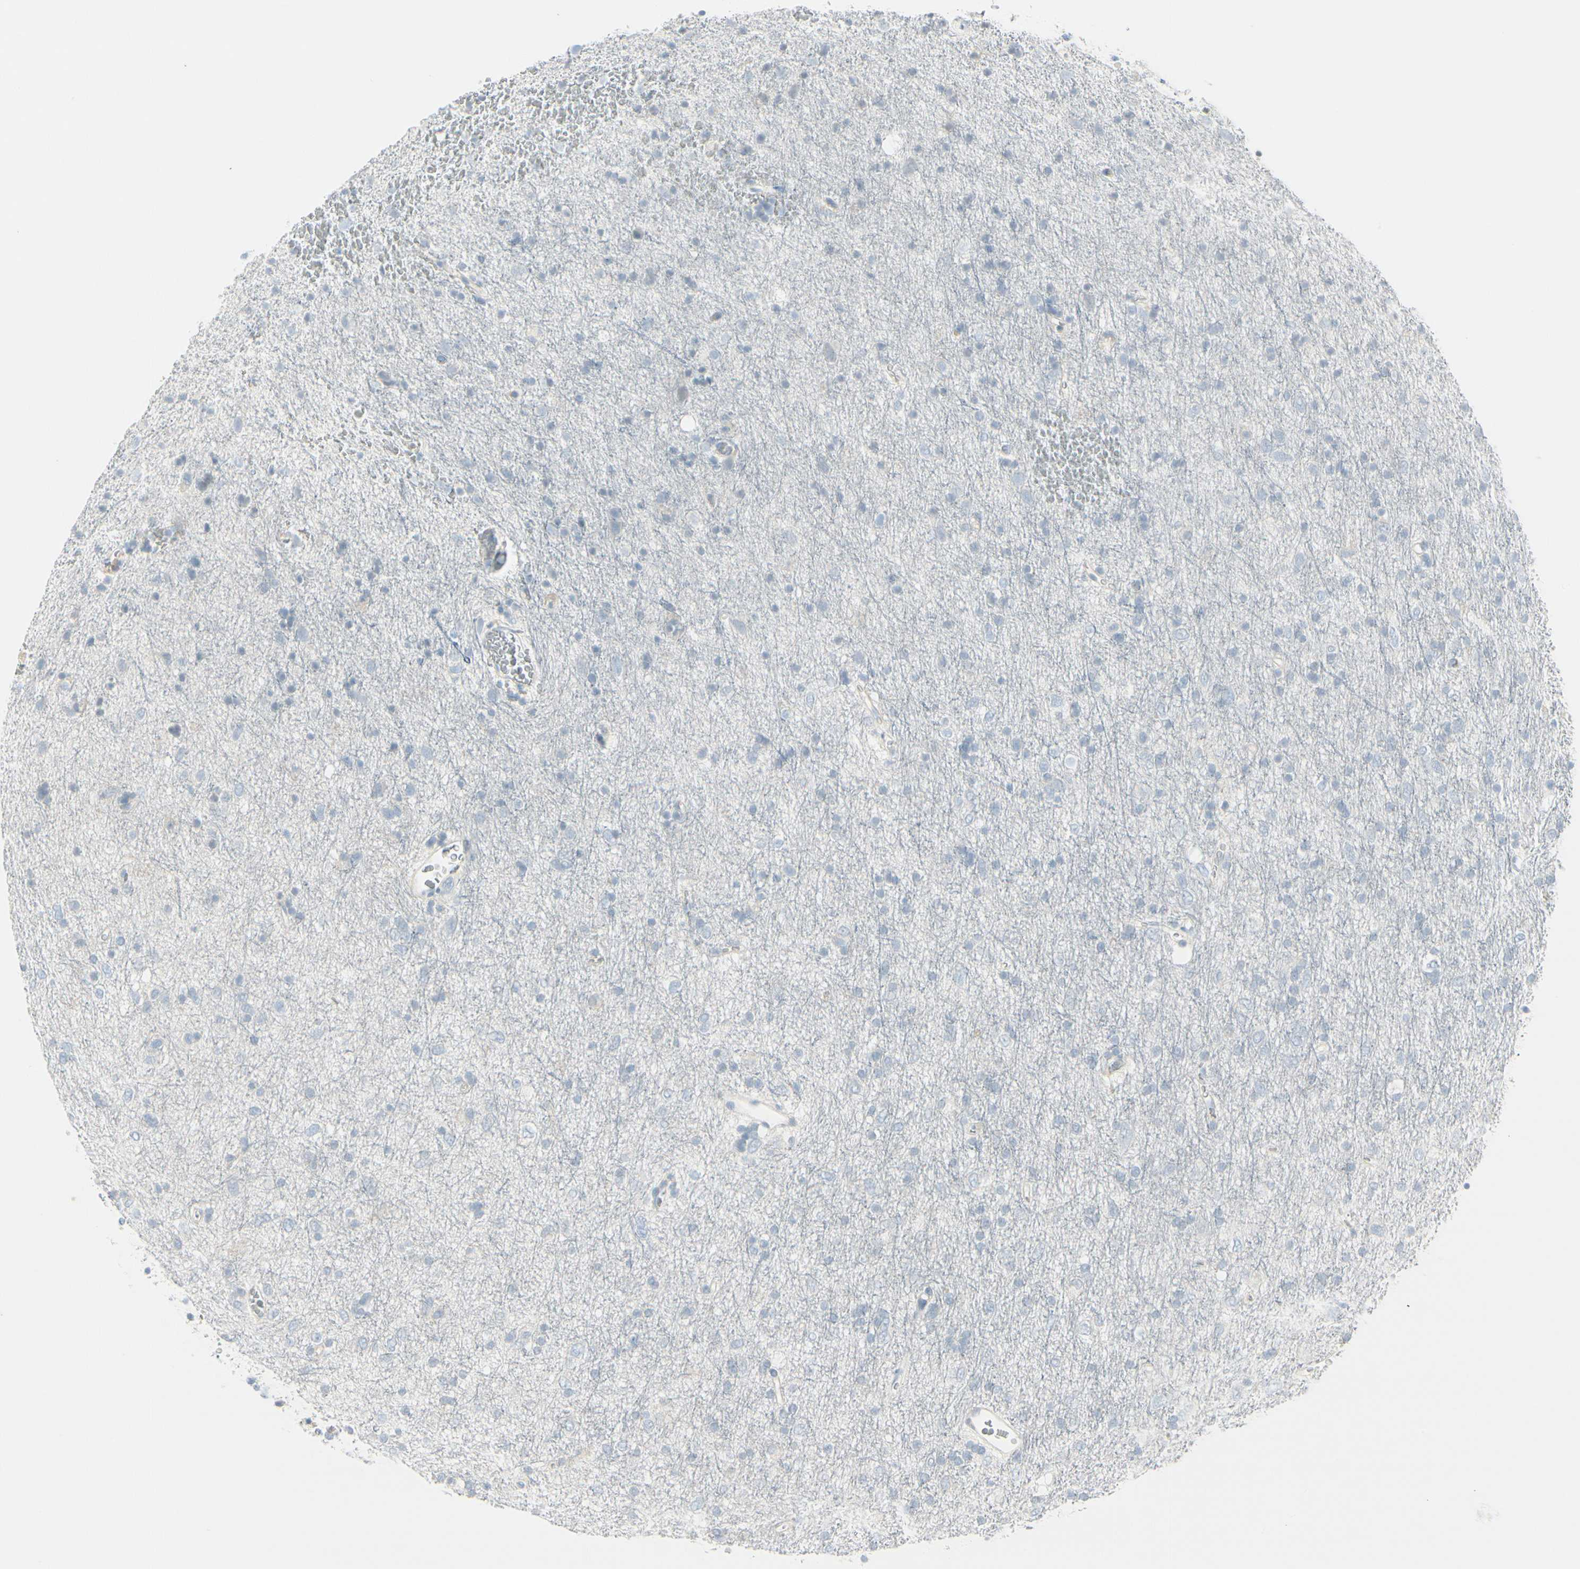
{"staining": {"intensity": "negative", "quantity": "none", "location": "none"}, "tissue": "glioma", "cell_type": "Tumor cells", "image_type": "cancer", "snomed": [{"axis": "morphology", "description": "Glioma, malignant, Low grade"}, {"axis": "topography", "description": "Brain"}], "caption": "High magnification brightfield microscopy of low-grade glioma (malignant) stained with DAB (3,3'-diaminobenzidine) (brown) and counterstained with hematoxylin (blue): tumor cells show no significant expression.", "gene": "CDHR5", "patient": {"sex": "male", "age": 77}}